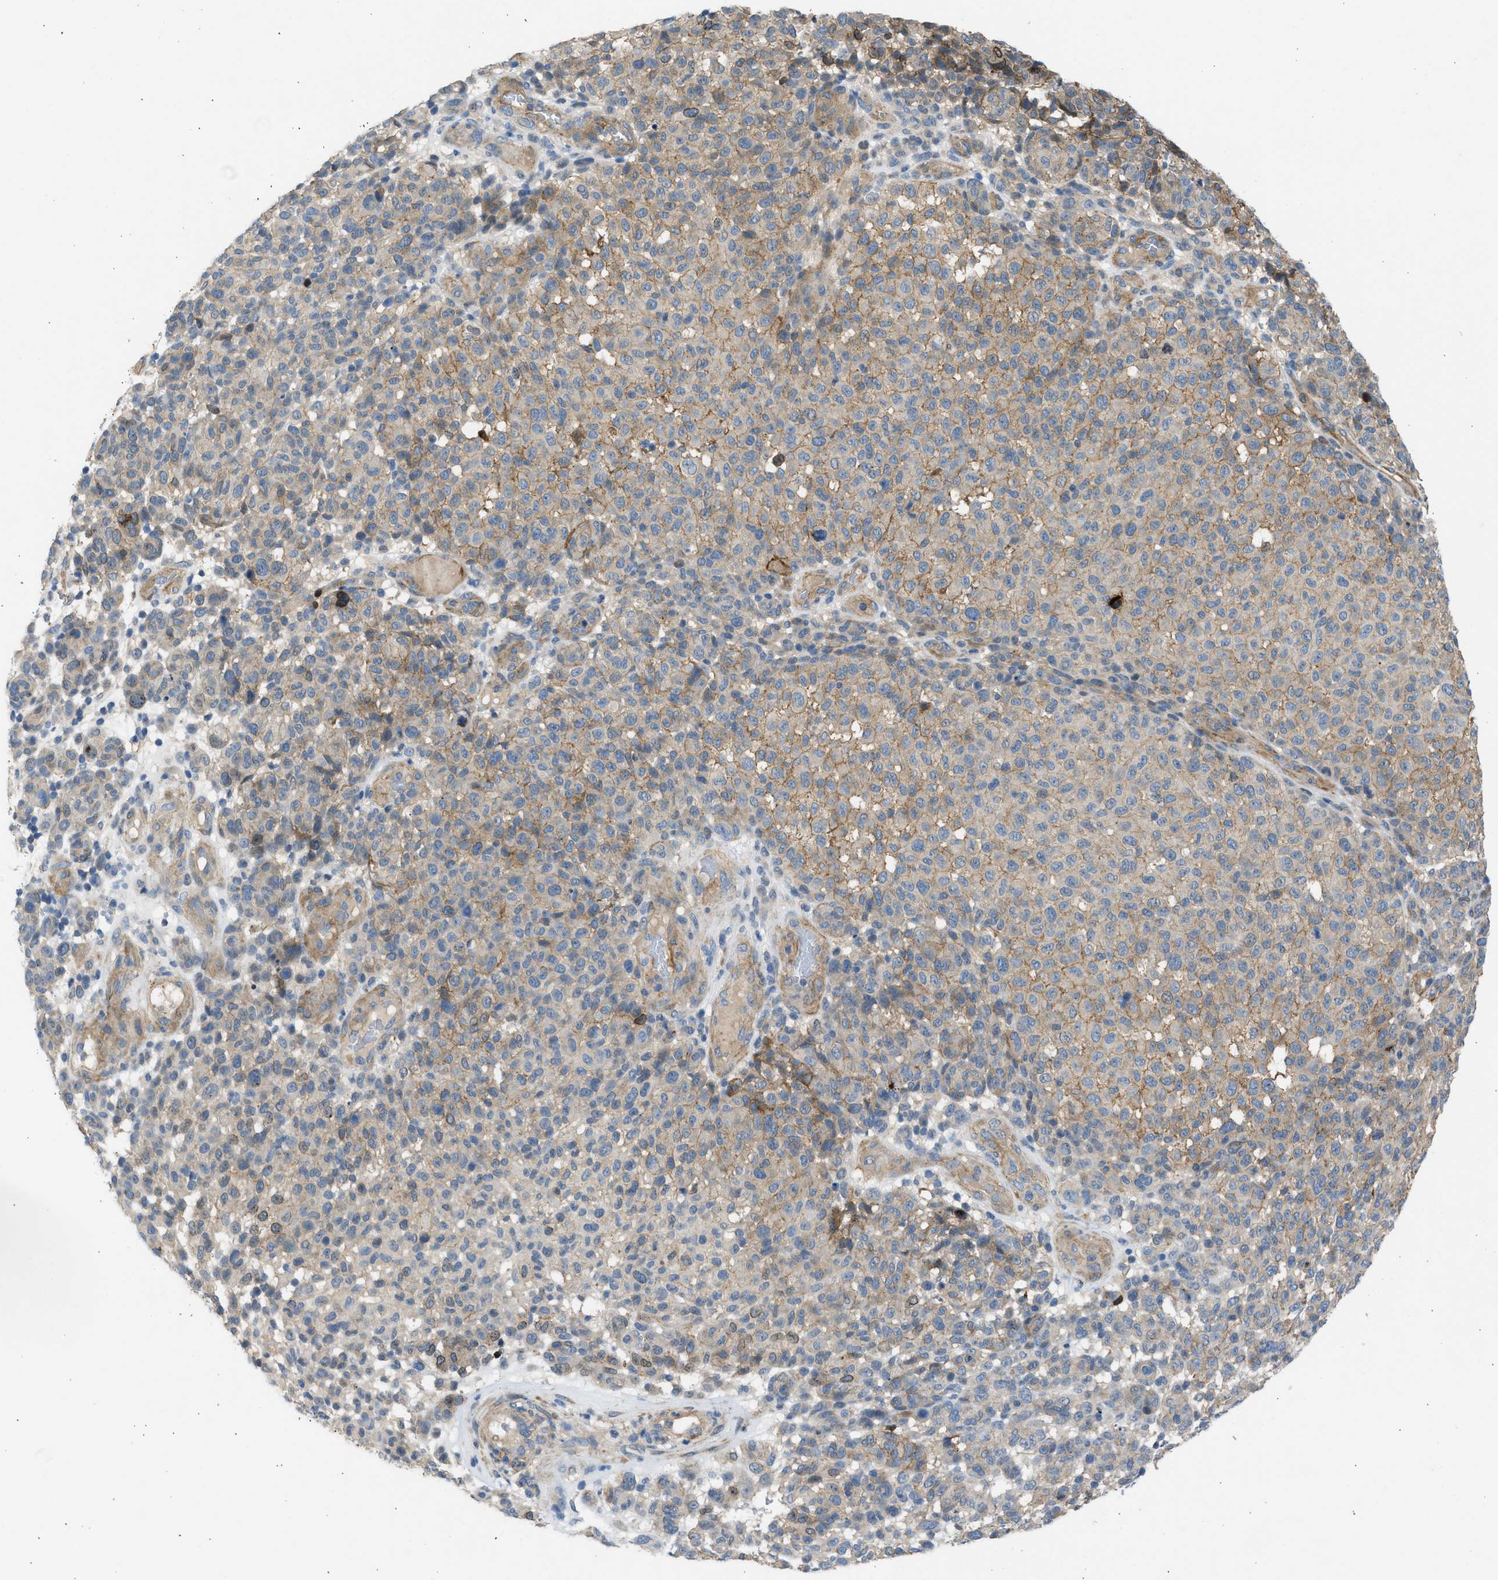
{"staining": {"intensity": "moderate", "quantity": "<25%", "location": "cytoplasmic/membranous"}, "tissue": "melanoma", "cell_type": "Tumor cells", "image_type": "cancer", "snomed": [{"axis": "morphology", "description": "Malignant melanoma, NOS"}, {"axis": "topography", "description": "Skin"}], "caption": "The immunohistochemical stain labels moderate cytoplasmic/membranous expression in tumor cells of malignant melanoma tissue.", "gene": "PCNX3", "patient": {"sex": "male", "age": 59}}